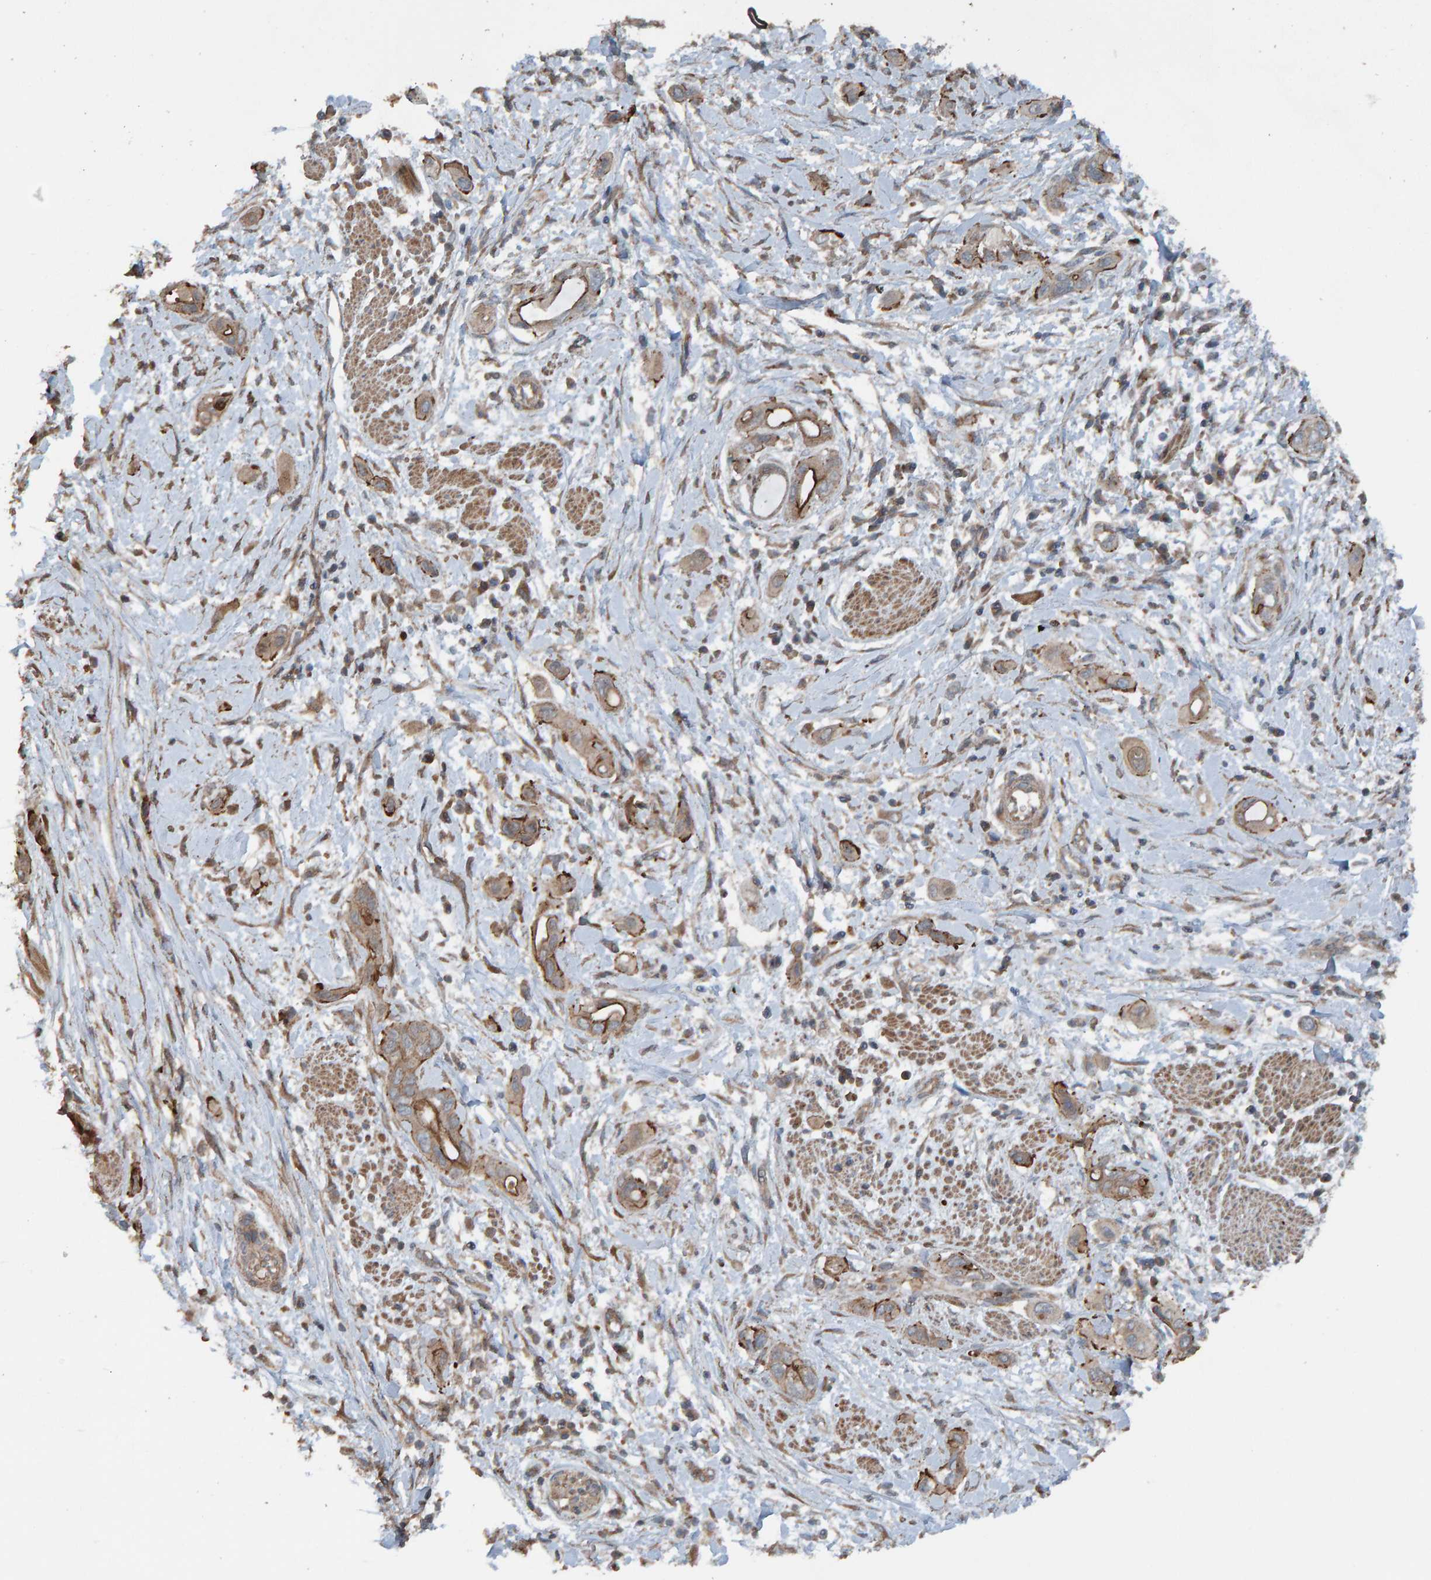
{"staining": {"intensity": "moderate", "quantity": ">75%", "location": "cytoplasmic/membranous"}, "tissue": "pancreatic cancer", "cell_type": "Tumor cells", "image_type": "cancer", "snomed": [{"axis": "morphology", "description": "Adenocarcinoma, NOS"}, {"axis": "topography", "description": "Pancreas"}], "caption": "High-magnification brightfield microscopy of pancreatic adenocarcinoma stained with DAB (brown) and counterstained with hematoxylin (blue). tumor cells exhibit moderate cytoplasmic/membranous positivity is seen in about>75% of cells.", "gene": "DUS1L", "patient": {"sex": "male", "age": 59}}